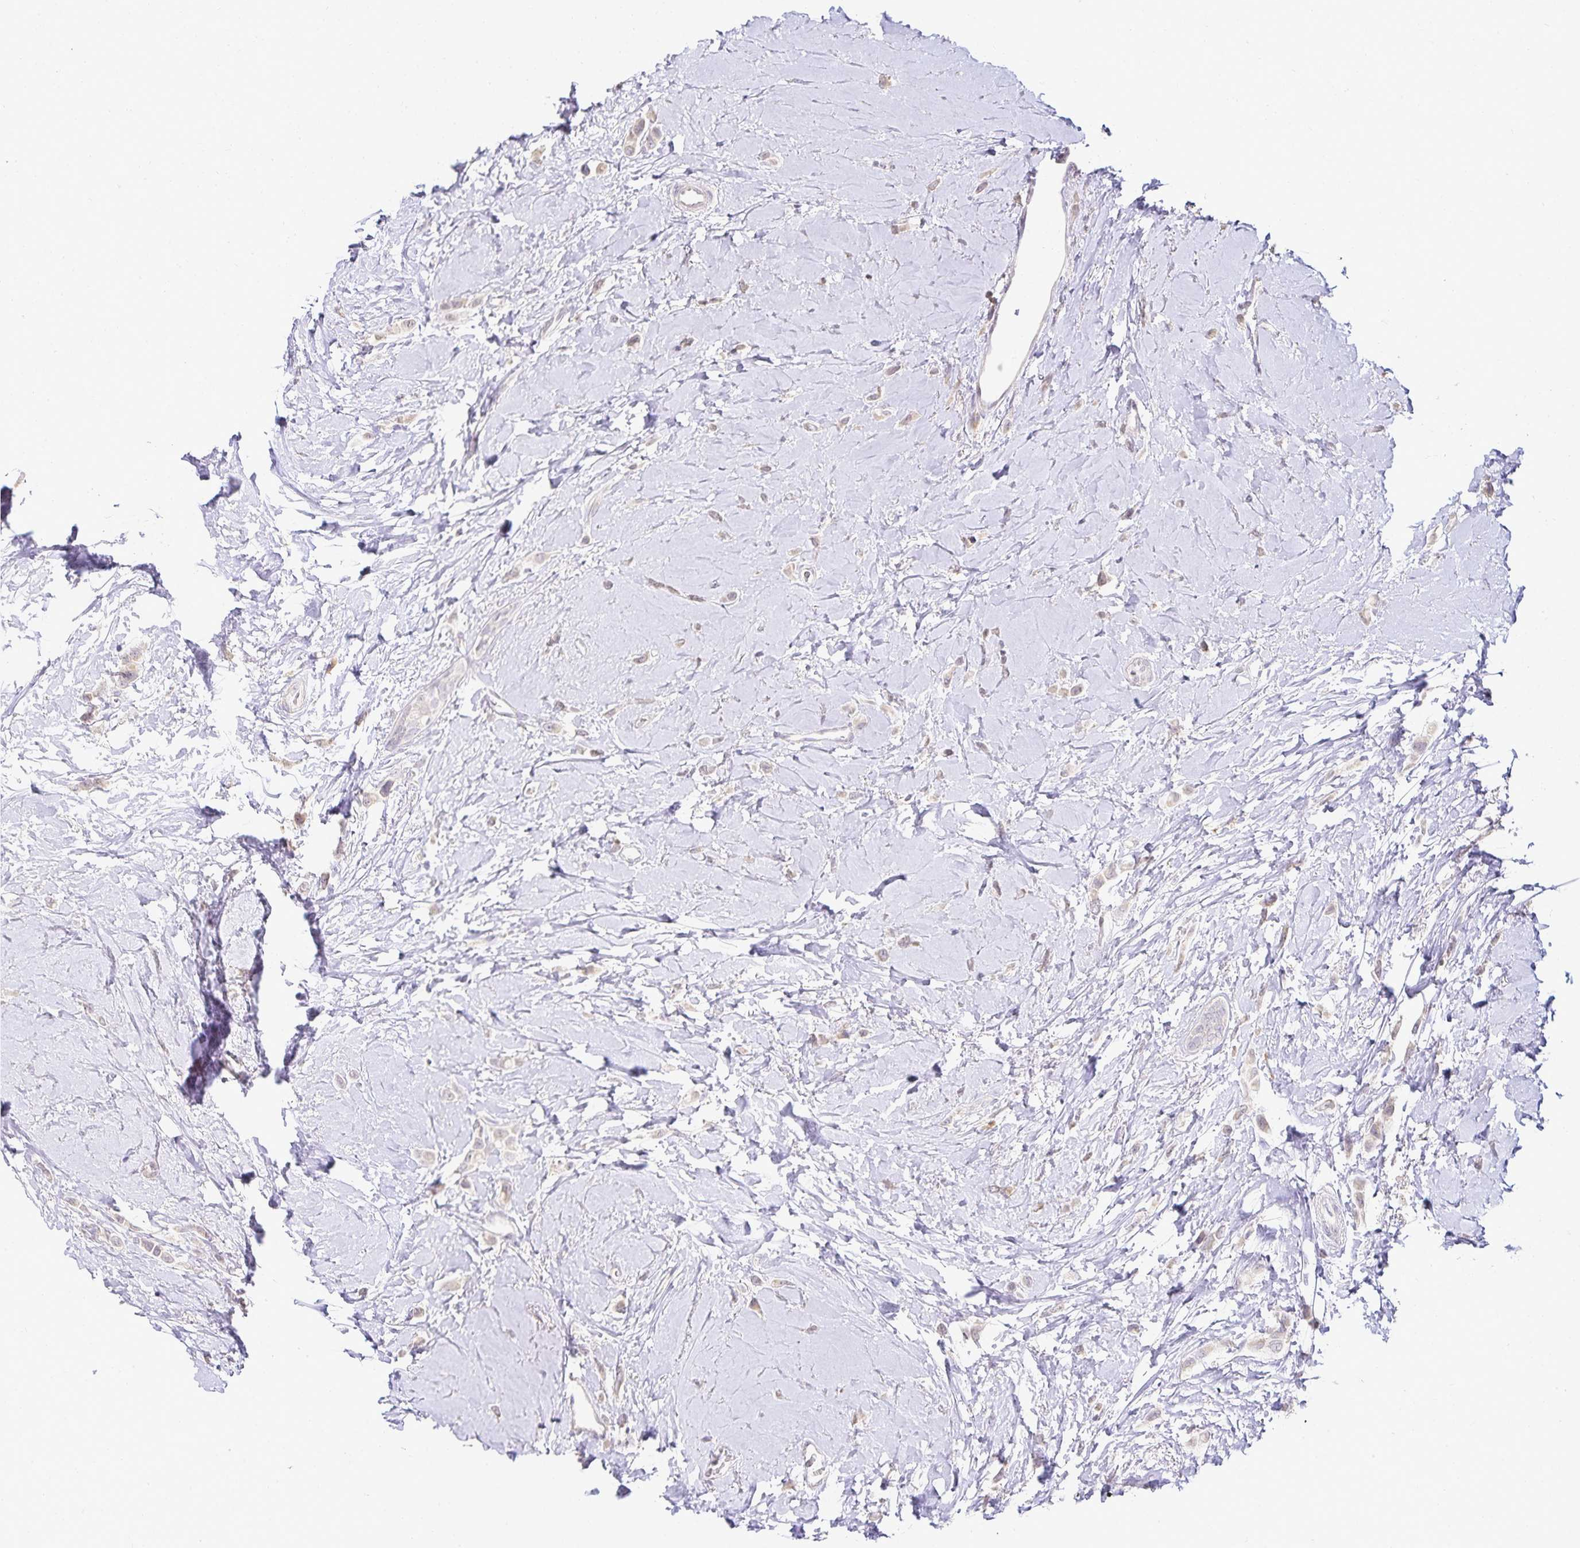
{"staining": {"intensity": "negative", "quantity": "none", "location": "none"}, "tissue": "breast cancer", "cell_type": "Tumor cells", "image_type": "cancer", "snomed": [{"axis": "morphology", "description": "Lobular carcinoma"}, {"axis": "topography", "description": "Breast"}], "caption": "Immunohistochemical staining of breast lobular carcinoma demonstrates no significant staining in tumor cells. (DAB immunohistochemistry (IHC), high magnification).", "gene": "GP2", "patient": {"sex": "female", "age": 66}}